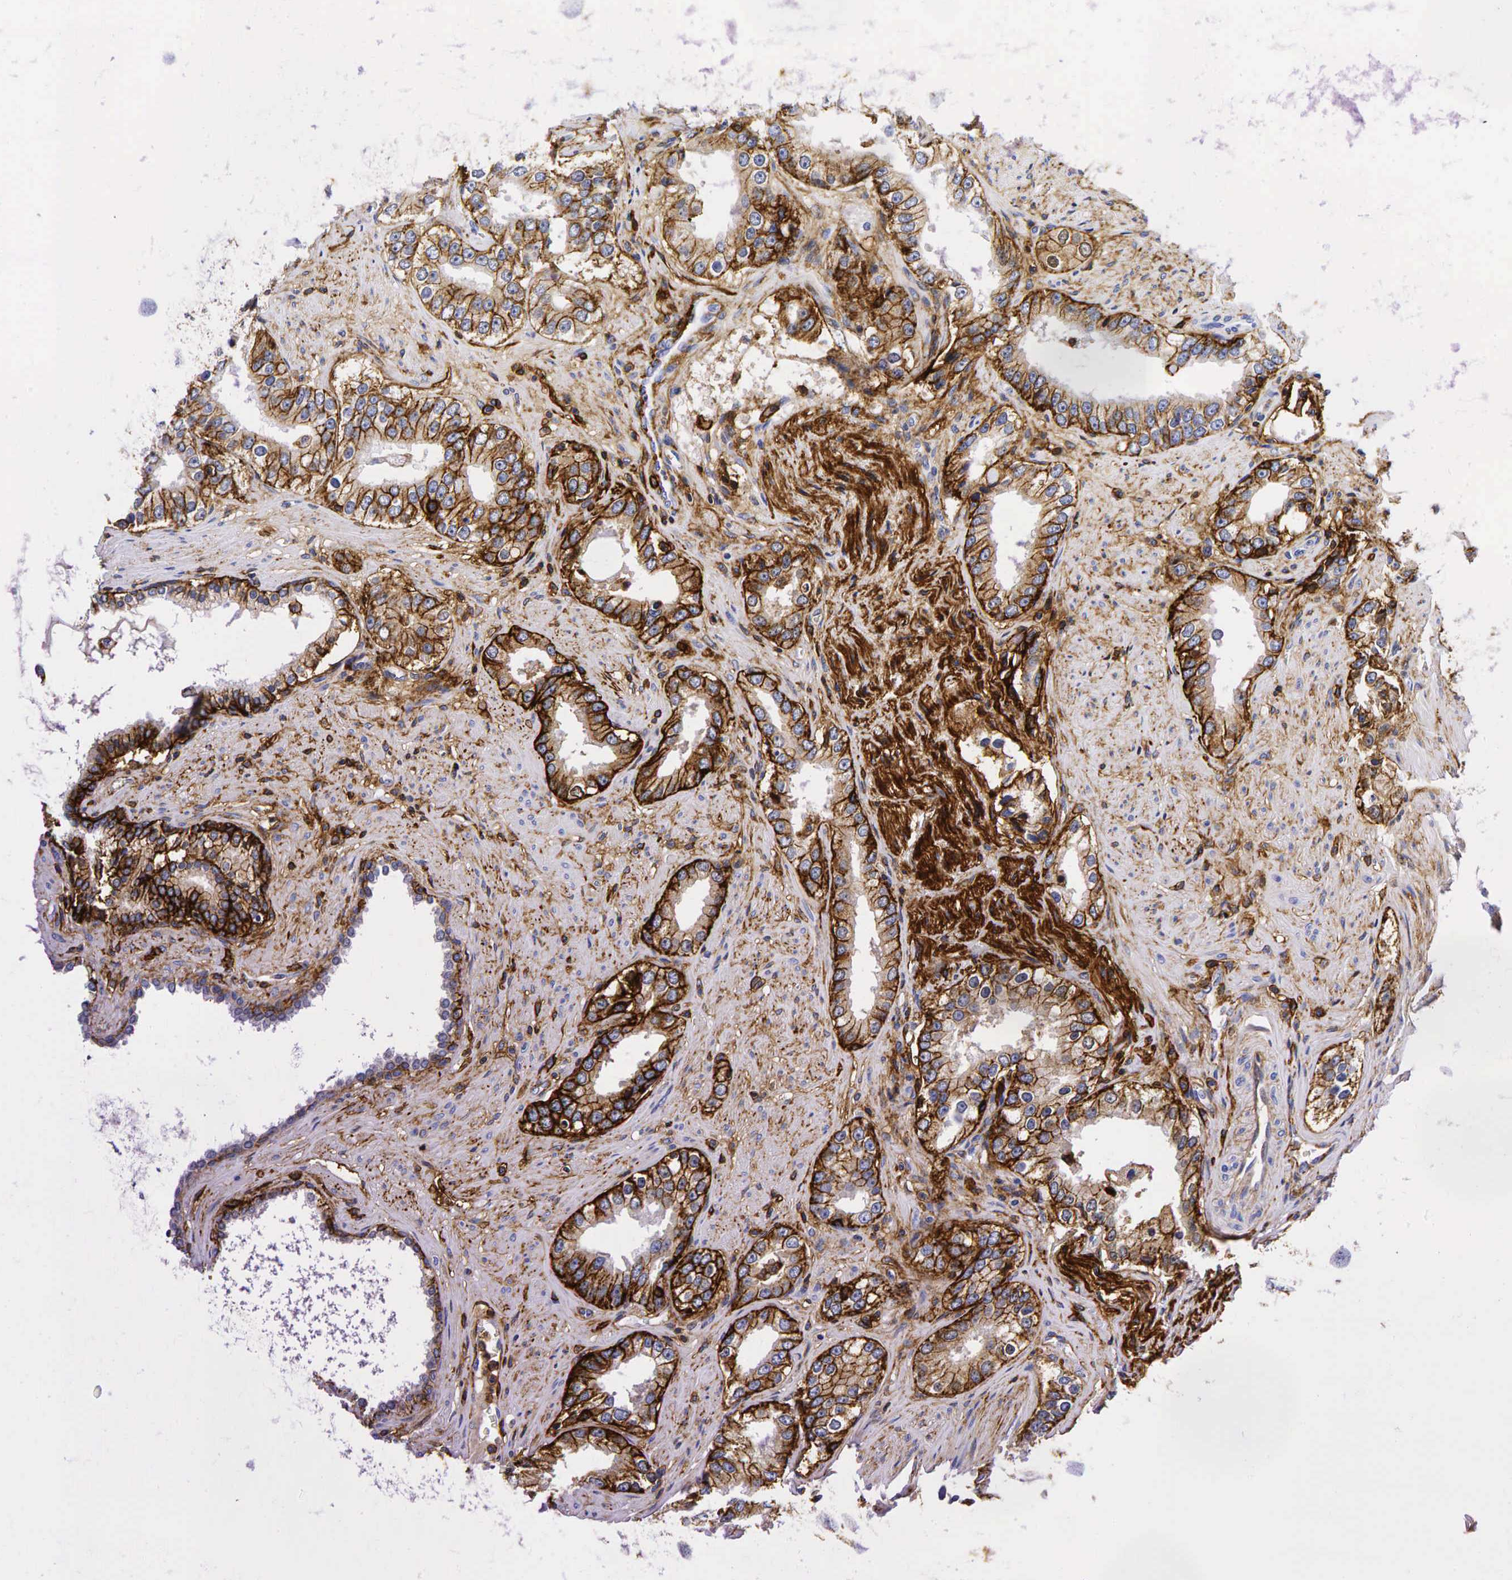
{"staining": {"intensity": "moderate", "quantity": "25%-75%", "location": "cytoplasmic/membranous"}, "tissue": "prostate cancer", "cell_type": "Tumor cells", "image_type": "cancer", "snomed": [{"axis": "morphology", "description": "Adenocarcinoma, Medium grade"}, {"axis": "topography", "description": "Prostate"}], "caption": "Immunohistochemistry (IHC) (DAB) staining of prostate cancer exhibits moderate cytoplasmic/membranous protein positivity in about 25%-75% of tumor cells. Immunohistochemistry (IHC) stains the protein in brown and the nuclei are stained blue.", "gene": "CD44", "patient": {"sex": "male", "age": 73}}